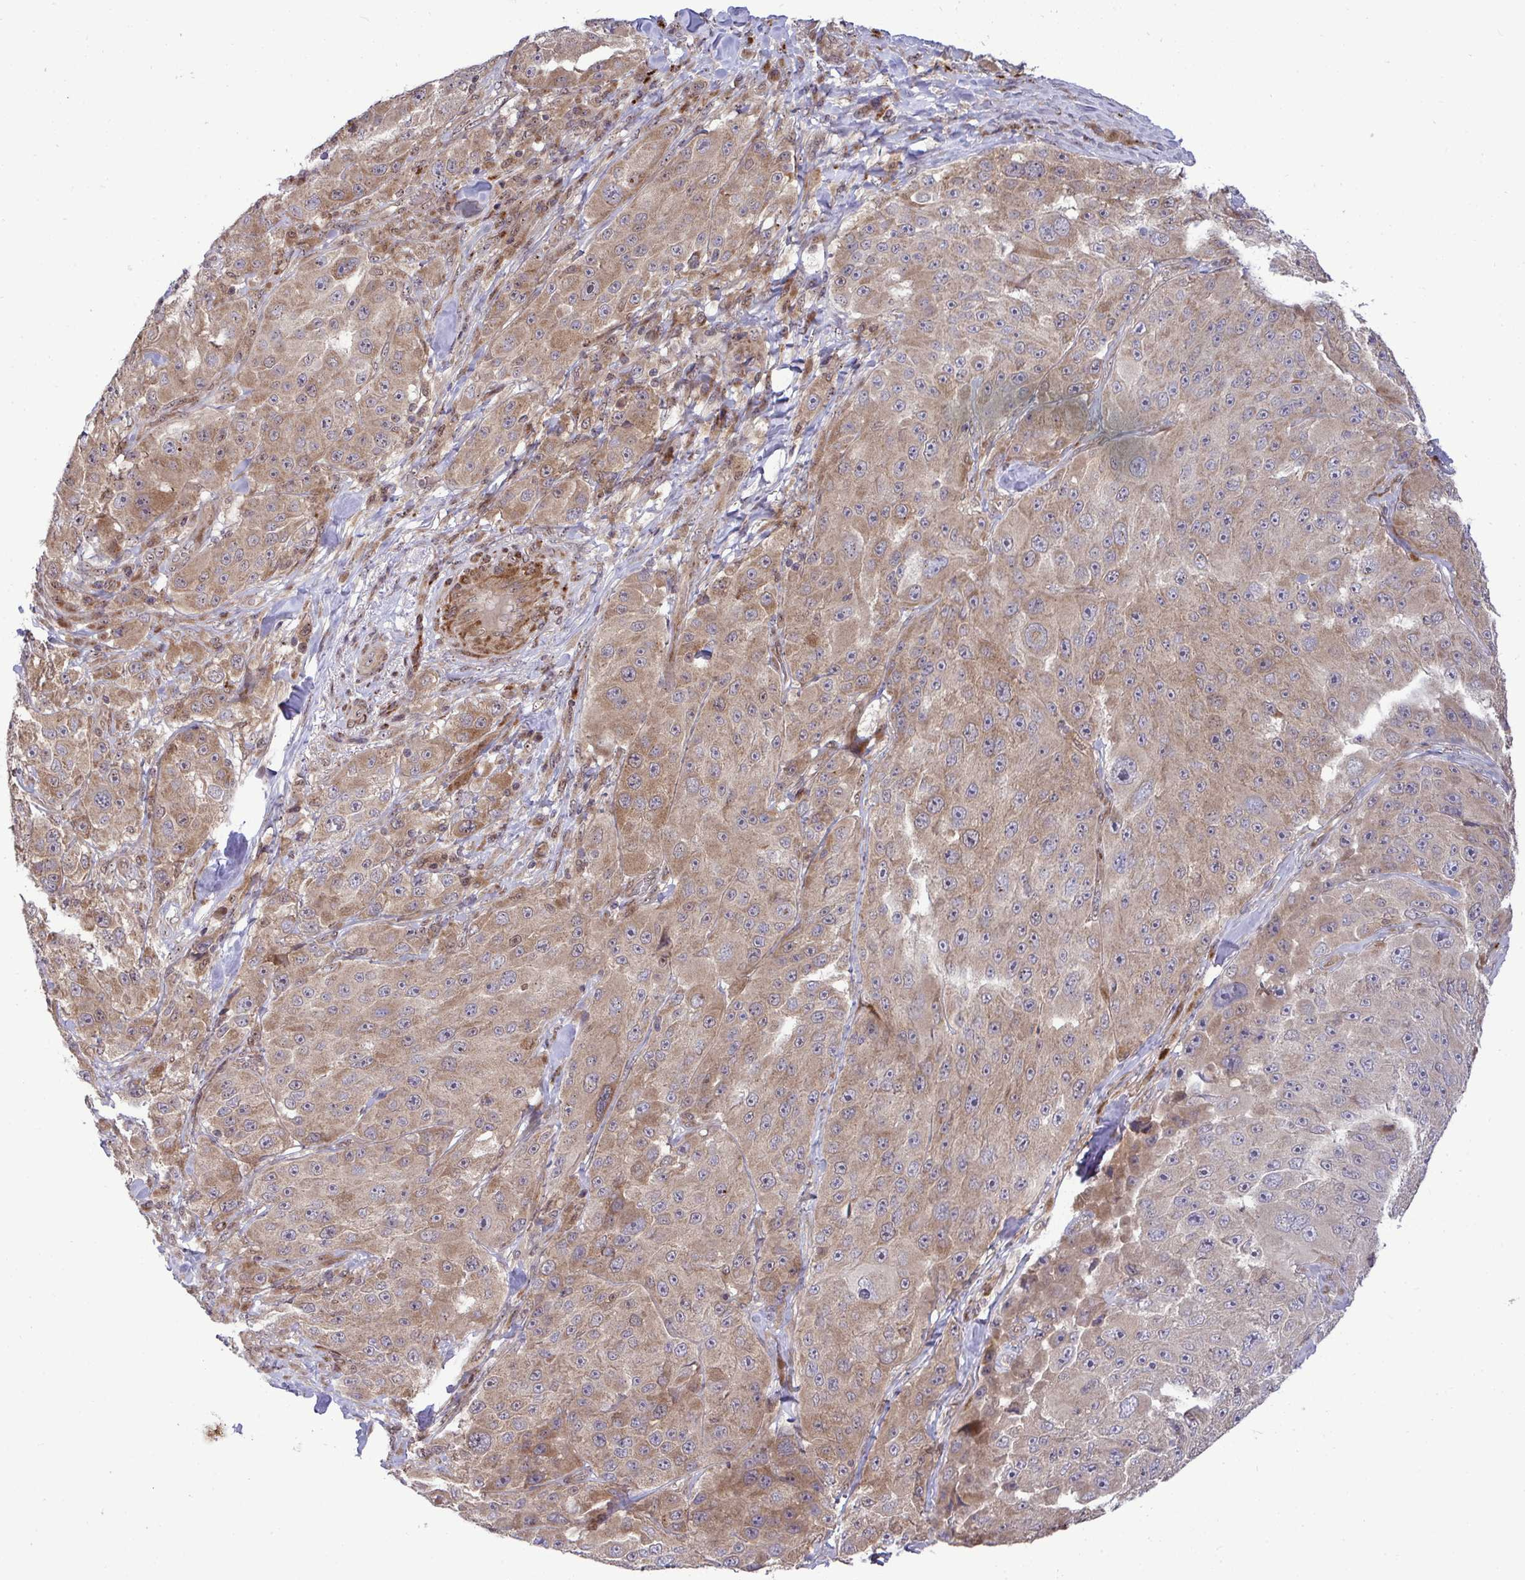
{"staining": {"intensity": "moderate", "quantity": ">75%", "location": "cytoplasmic/membranous"}, "tissue": "melanoma", "cell_type": "Tumor cells", "image_type": "cancer", "snomed": [{"axis": "morphology", "description": "Malignant melanoma, Metastatic site"}, {"axis": "topography", "description": "Lymph node"}], "caption": "A high-resolution histopathology image shows IHC staining of melanoma, which shows moderate cytoplasmic/membranous staining in about >75% of tumor cells.", "gene": "TRIM44", "patient": {"sex": "male", "age": 62}}